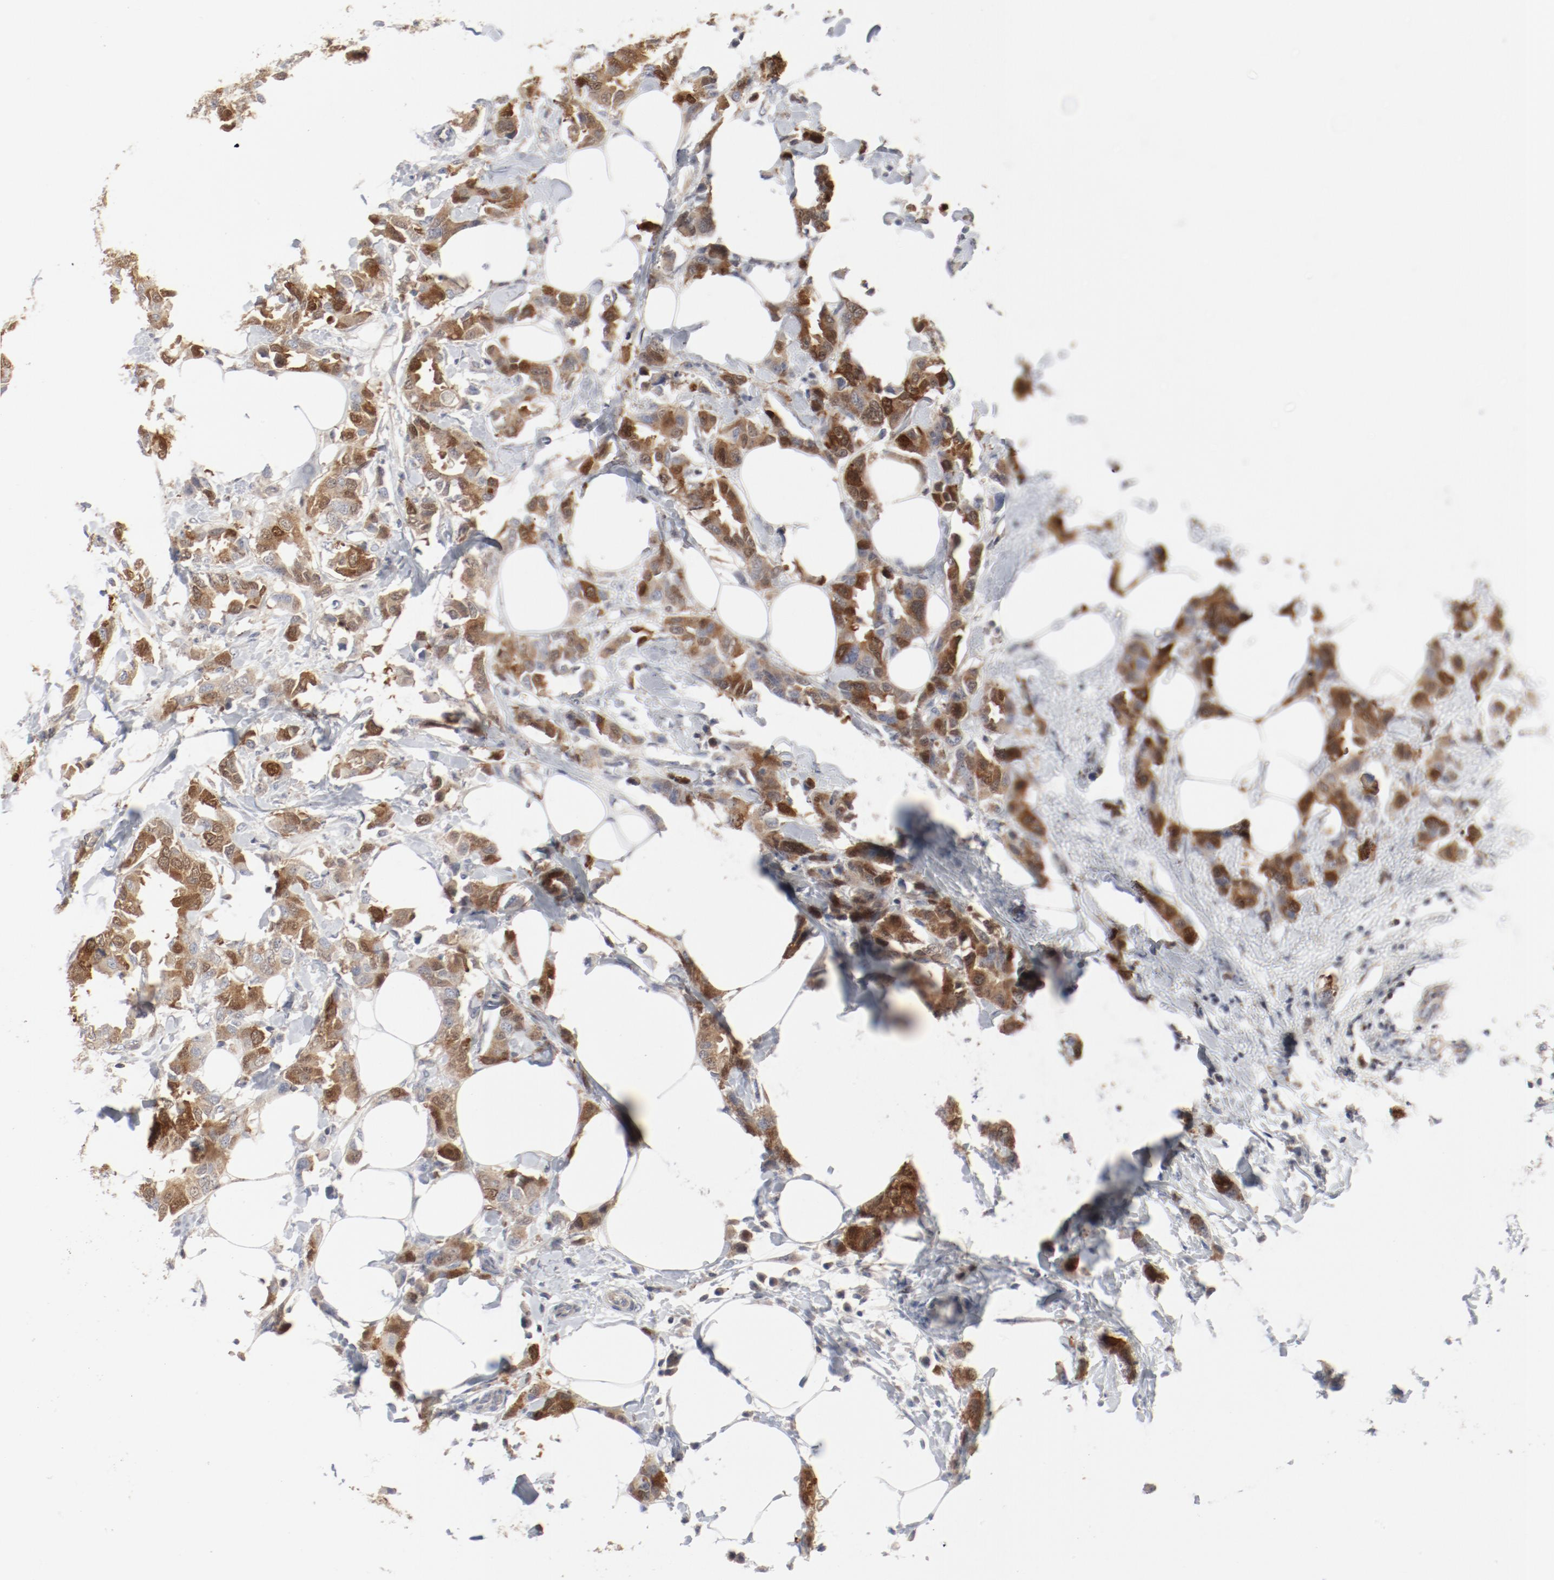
{"staining": {"intensity": "moderate", "quantity": ">75%", "location": "cytoplasmic/membranous,nuclear"}, "tissue": "breast cancer", "cell_type": "Tumor cells", "image_type": "cancer", "snomed": [{"axis": "morphology", "description": "Normal tissue, NOS"}, {"axis": "morphology", "description": "Duct carcinoma"}, {"axis": "topography", "description": "Breast"}], "caption": "This is a histology image of IHC staining of breast cancer (infiltrating ductal carcinoma), which shows moderate expression in the cytoplasmic/membranous and nuclear of tumor cells.", "gene": "CDK1", "patient": {"sex": "female", "age": 50}}